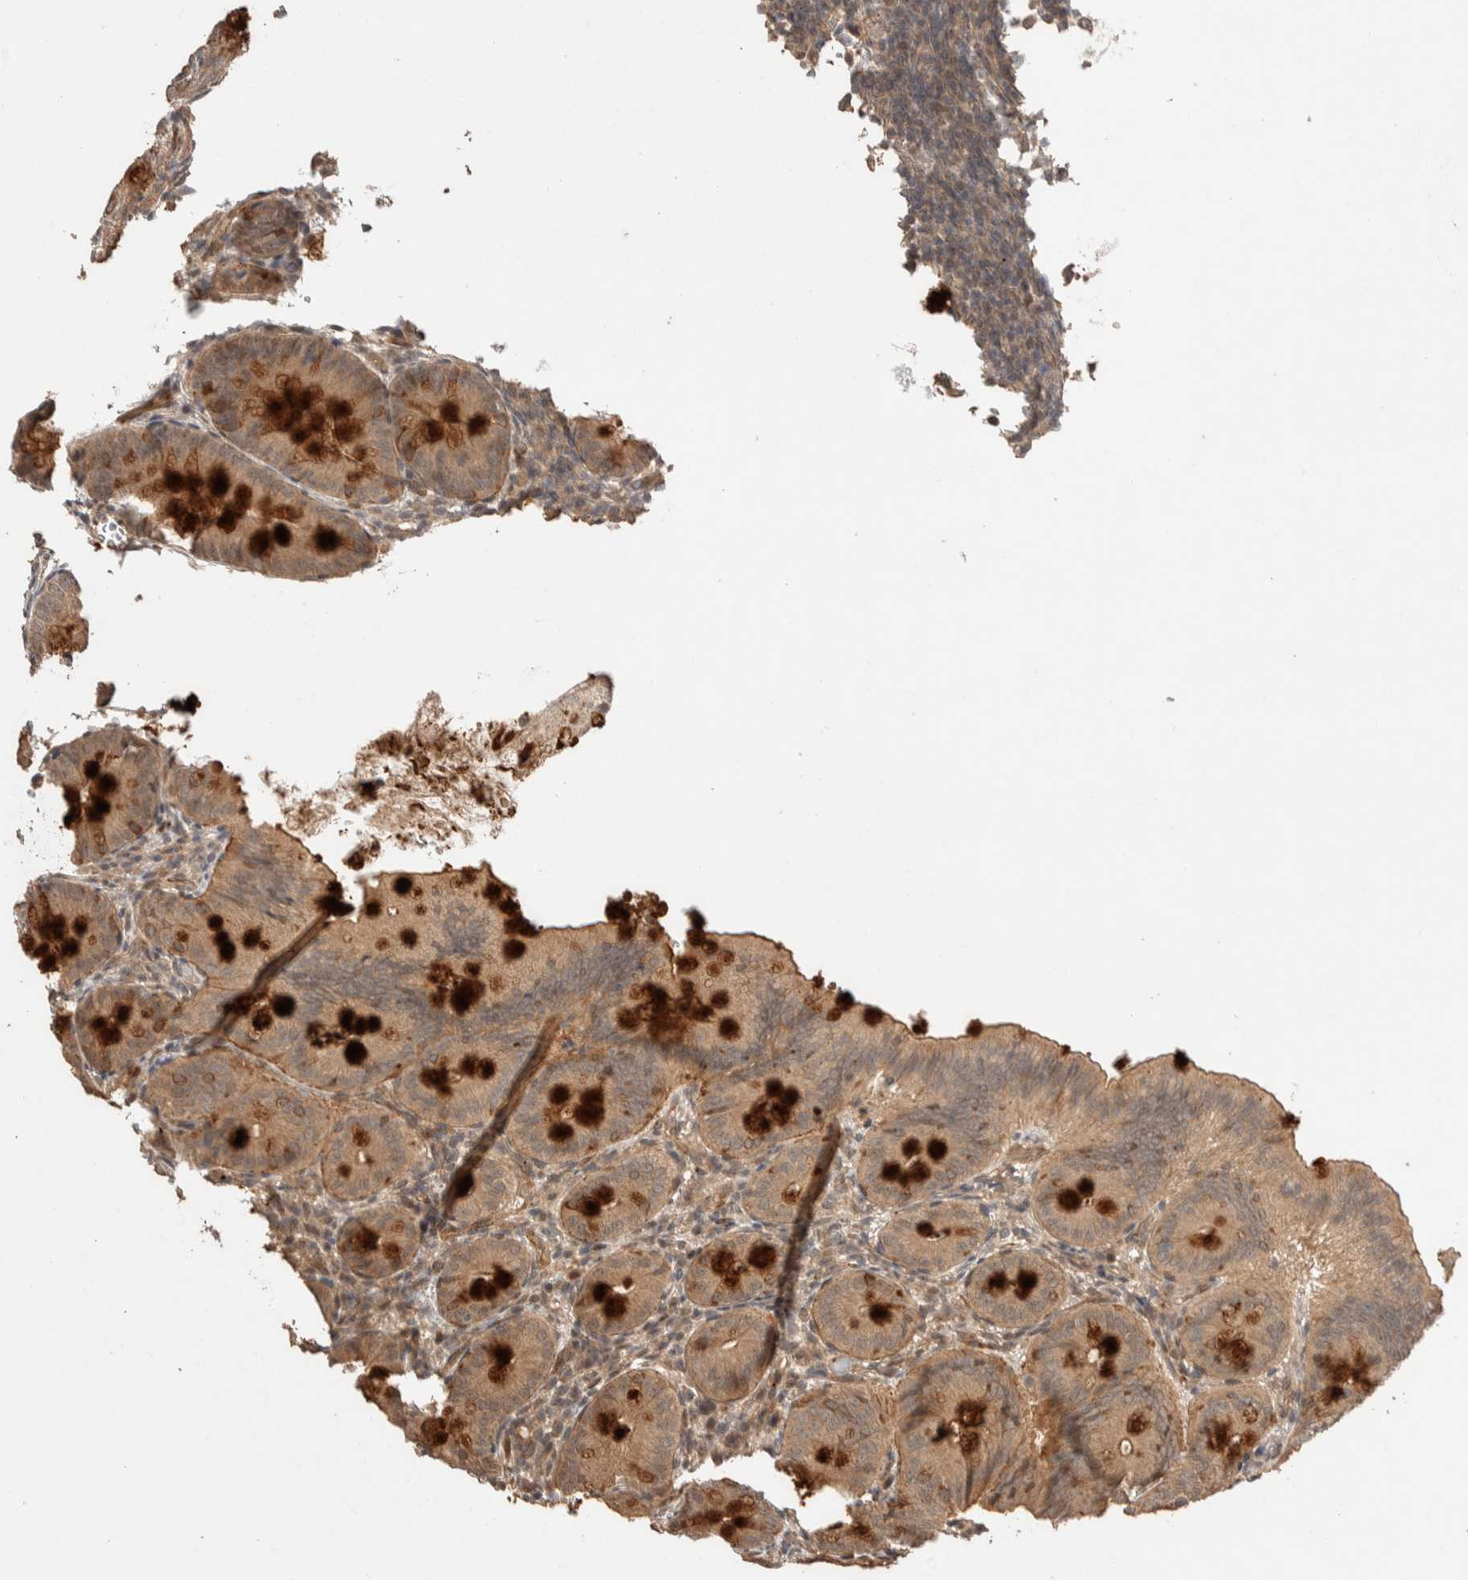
{"staining": {"intensity": "weak", "quantity": ">75%", "location": "cytoplasmic/membranous"}, "tissue": "appendix", "cell_type": "Glandular cells", "image_type": "normal", "snomed": [{"axis": "morphology", "description": "Normal tissue, NOS"}, {"axis": "topography", "description": "Appendix"}], "caption": "A micrograph of human appendix stained for a protein demonstrates weak cytoplasmic/membranous brown staining in glandular cells.", "gene": "PRDM15", "patient": {"sex": "male", "age": 1}}